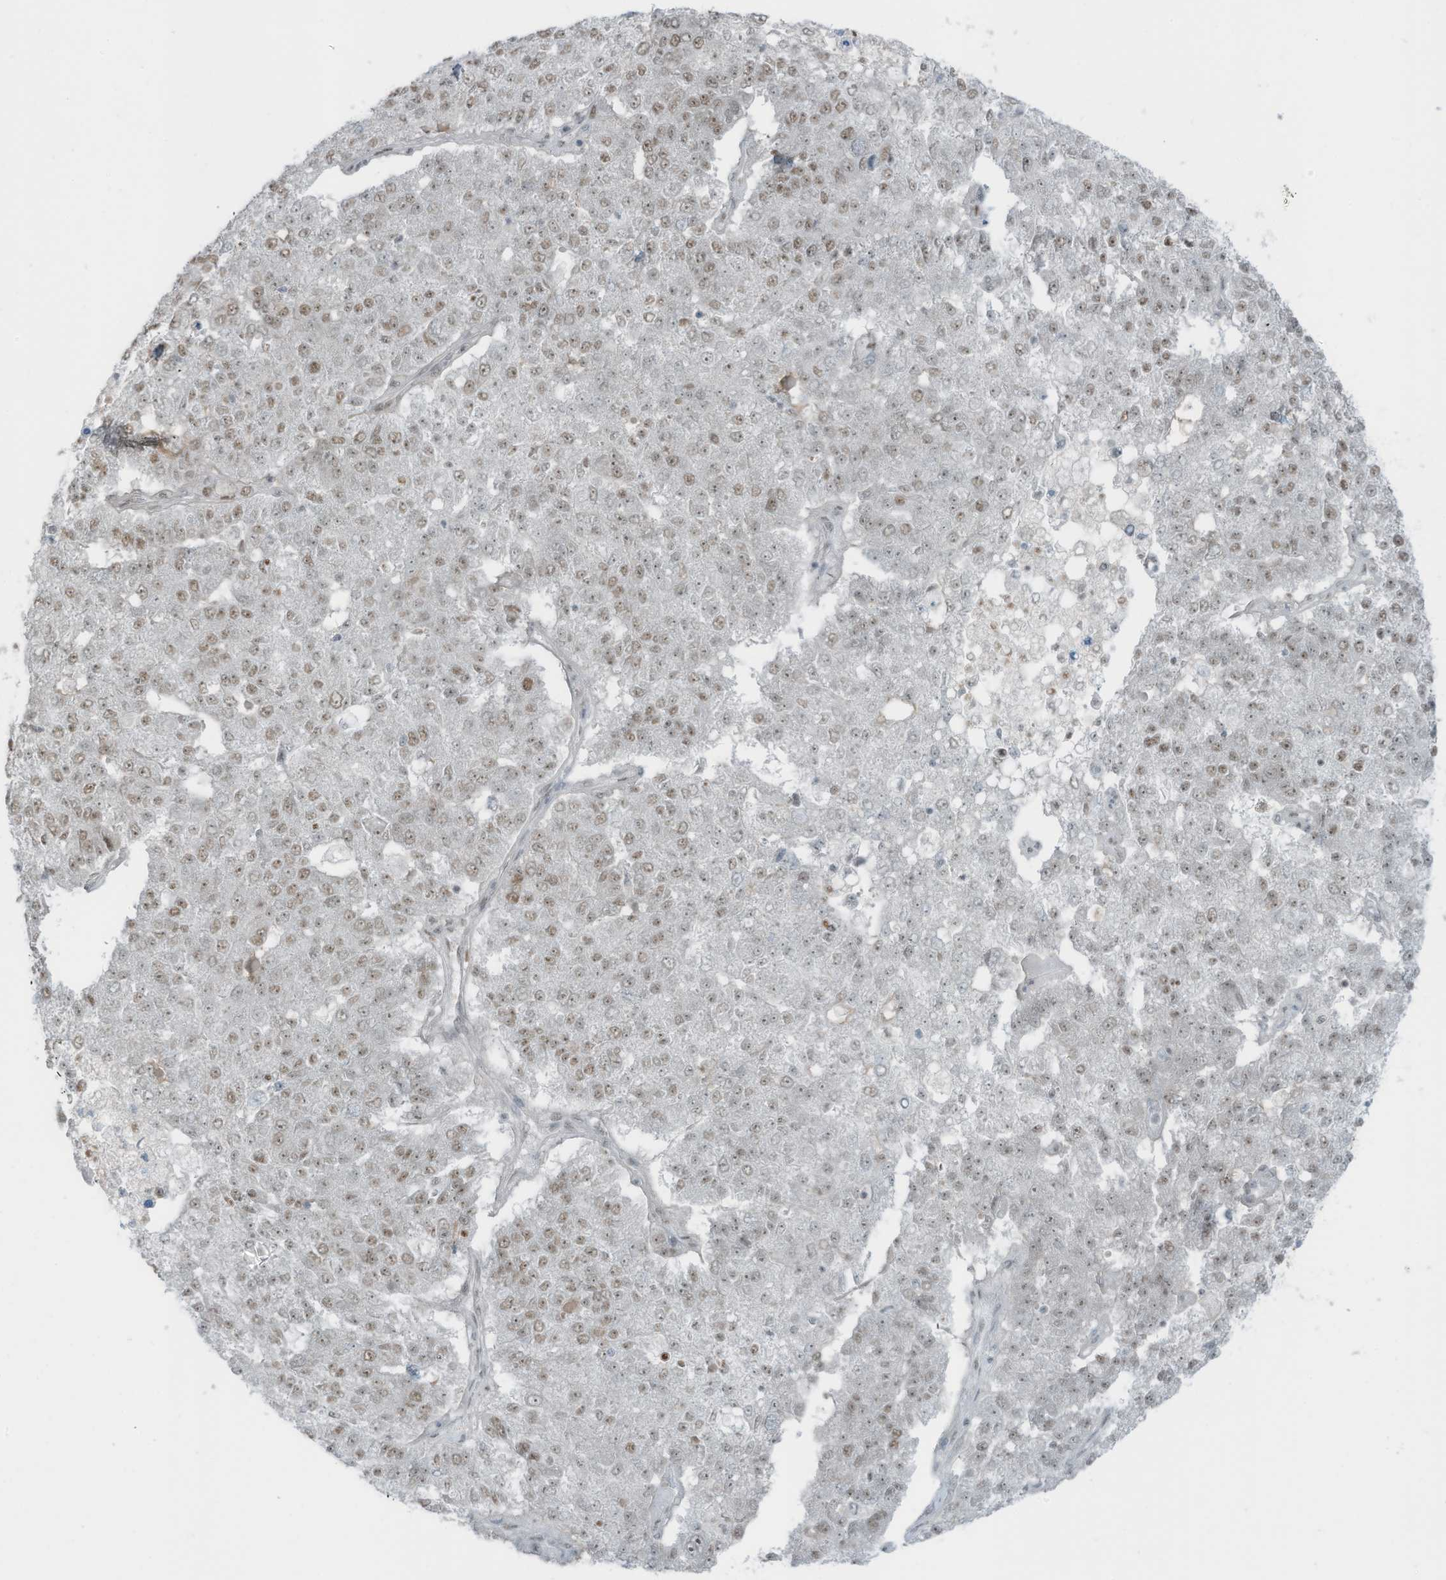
{"staining": {"intensity": "weak", "quantity": ">75%", "location": "nuclear"}, "tissue": "pancreatic cancer", "cell_type": "Tumor cells", "image_type": "cancer", "snomed": [{"axis": "morphology", "description": "Adenocarcinoma, NOS"}, {"axis": "topography", "description": "Pancreas"}], "caption": "This is an image of immunohistochemistry (IHC) staining of adenocarcinoma (pancreatic), which shows weak staining in the nuclear of tumor cells.", "gene": "WRNIP1", "patient": {"sex": "female", "age": 61}}